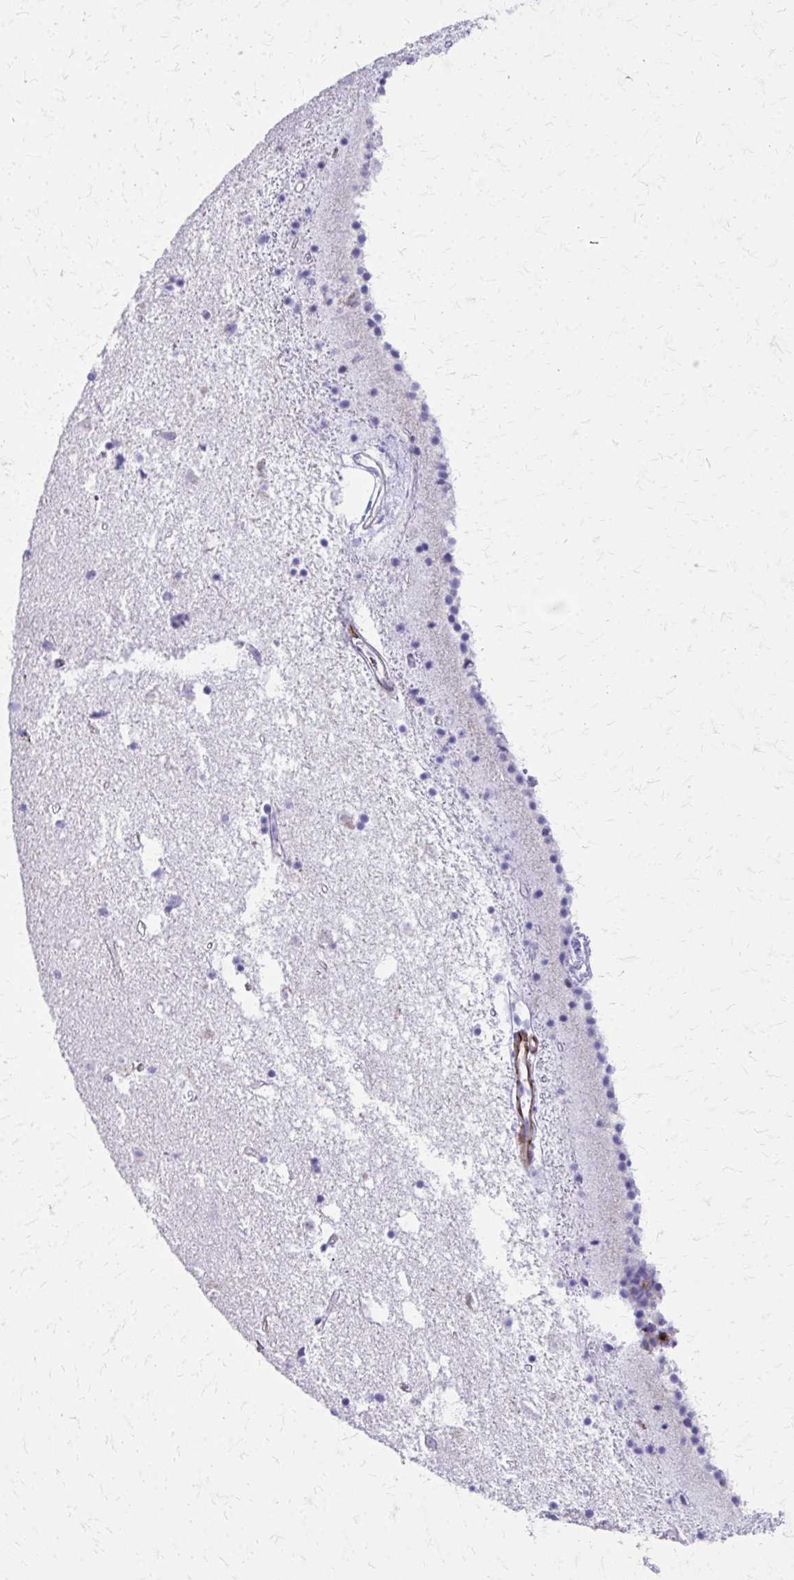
{"staining": {"intensity": "negative", "quantity": "none", "location": "none"}, "tissue": "caudate", "cell_type": "Glial cells", "image_type": "normal", "snomed": [{"axis": "morphology", "description": "Normal tissue, NOS"}, {"axis": "topography", "description": "Lateral ventricle wall"}], "caption": "An IHC image of unremarkable caudate is shown. There is no staining in glial cells of caudate.", "gene": "TRIM6", "patient": {"sex": "female", "age": 71}}